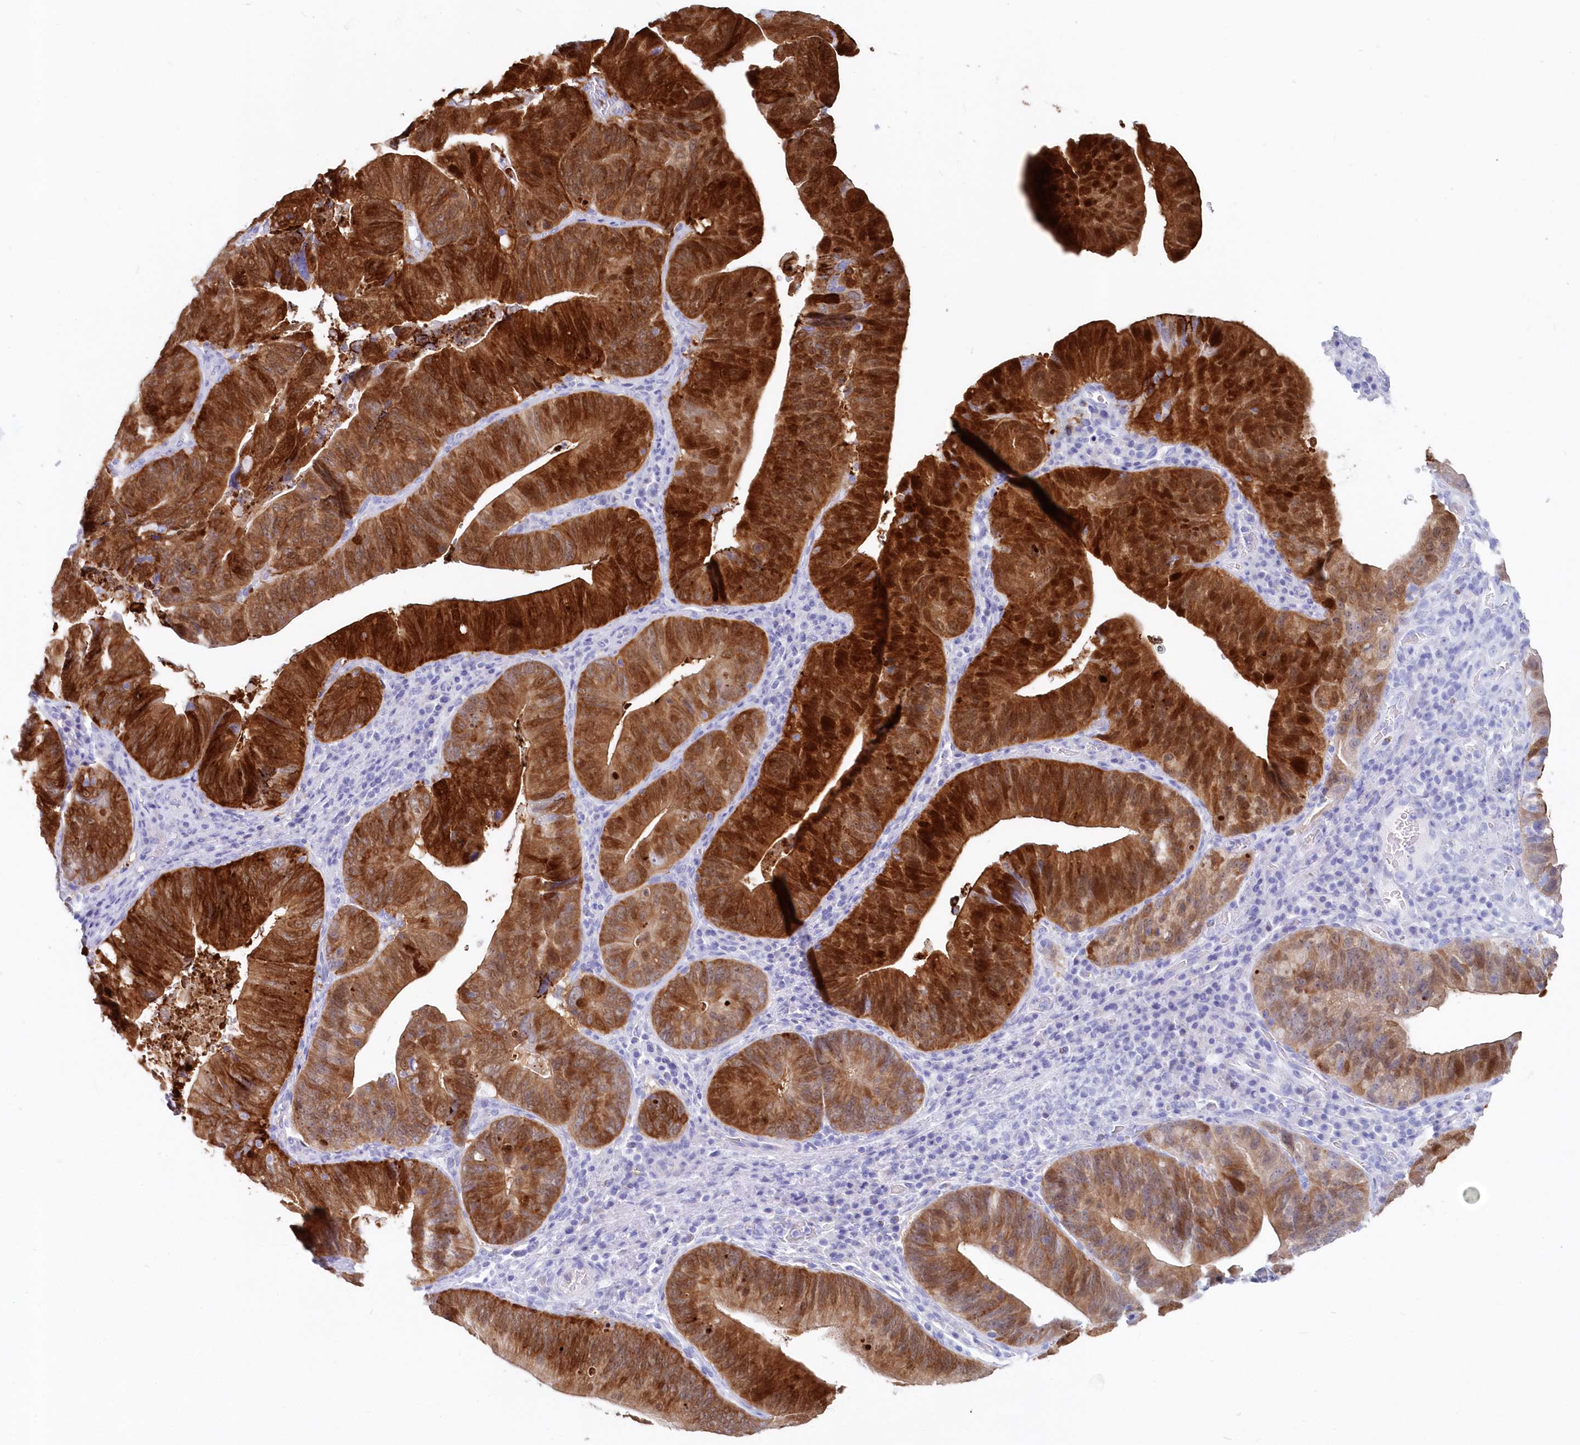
{"staining": {"intensity": "strong", "quantity": ">75%", "location": "cytoplasmic/membranous"}, "tissue": "pancreatic cancer", "cell_type": "Tumor cells", "image_type": "cancer", "snomed": [{"axis": "morphology", "description": "Adenocarcinoma, NOS"}, {"axis": "topography", "description": "Pancreas"}], "caption": "Adenocarcinoma (pancreatic) tissue reveals strong cytoplasmic/membranous positivity in approximately >75% of tumor cells, visualized by immunohistochemistry. (brown staining indicates protein expression, while blue staining denotes nuclei).", "gene": "CSNK1G2", "patient": {"sex": "male", "age": 63}}